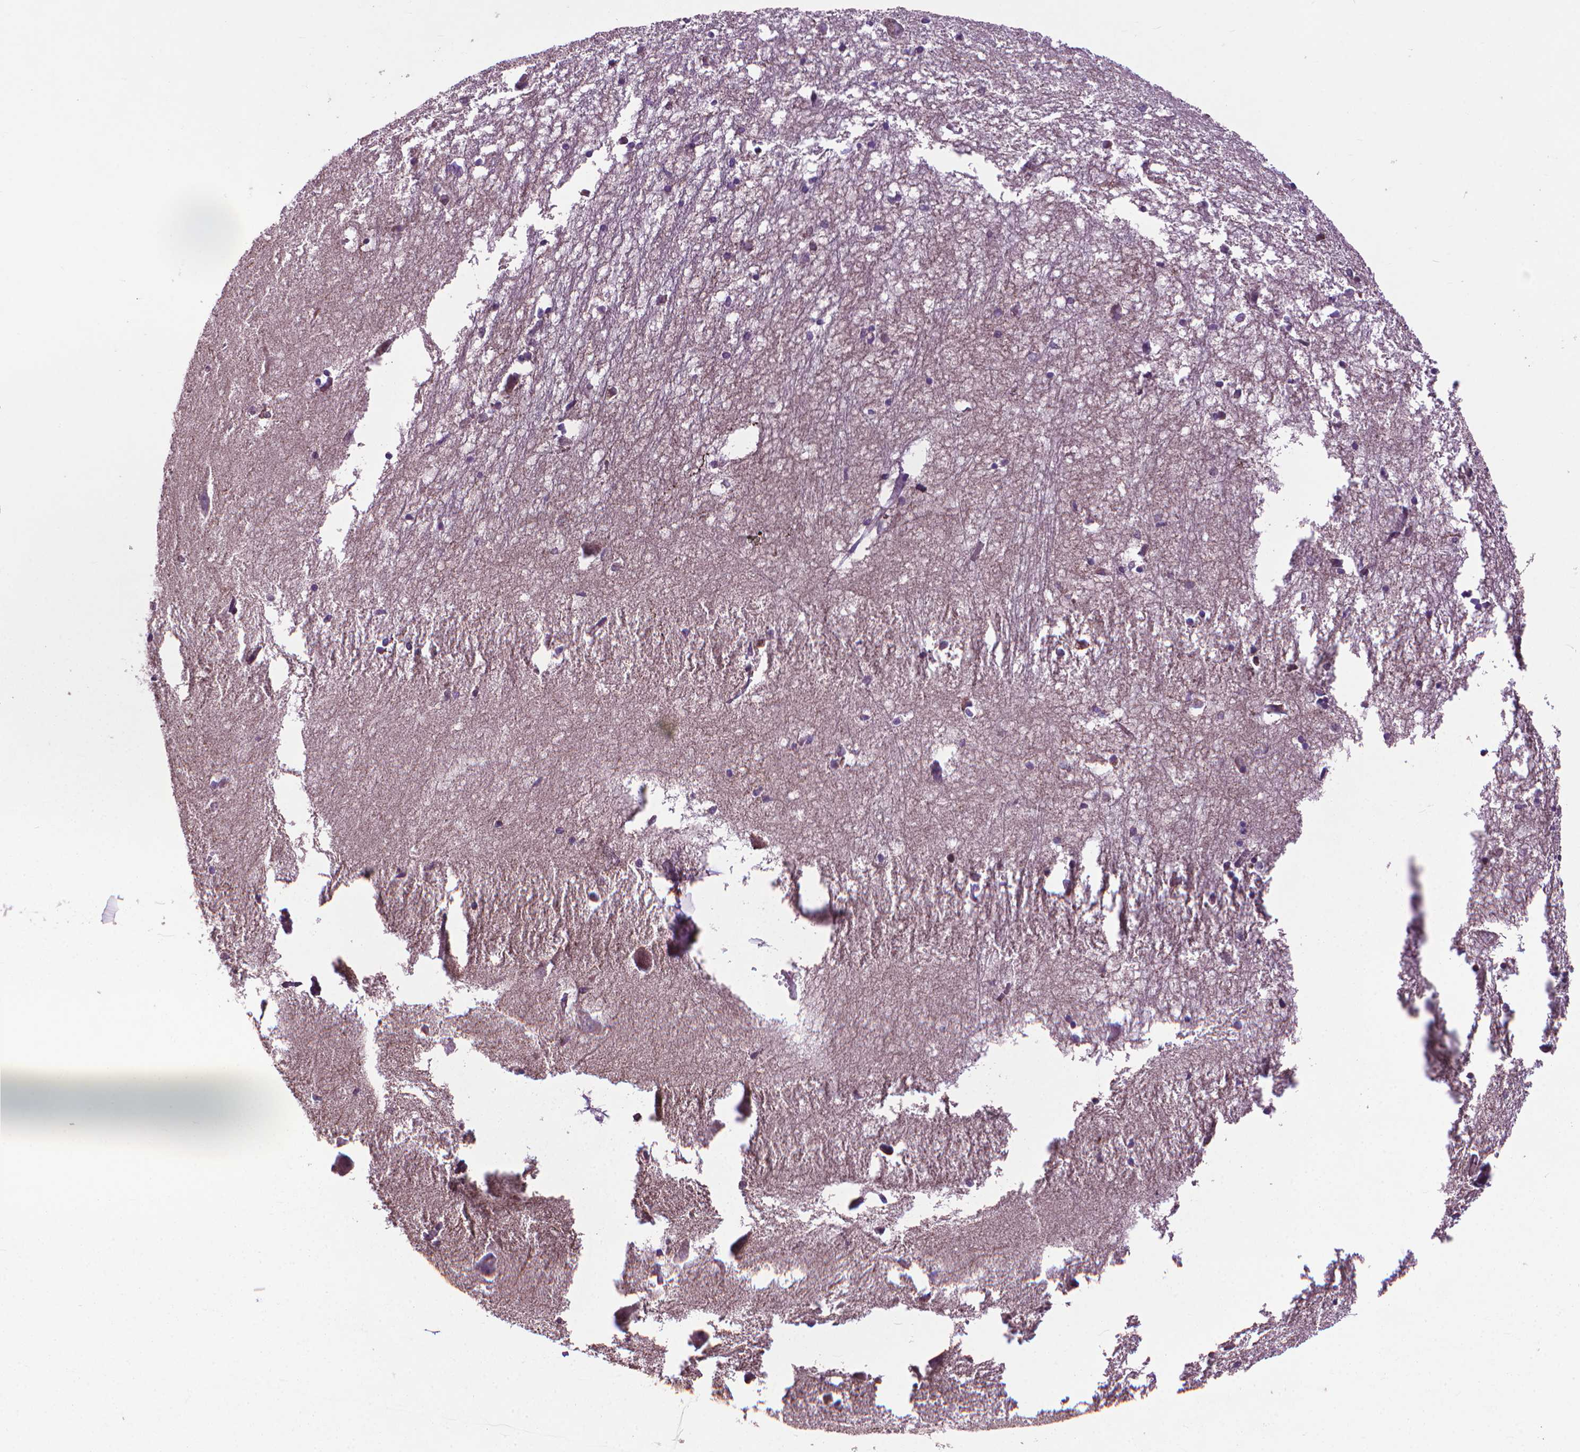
{"staining": {"intensity": "negative", "quantity": "none", "location": "none"}, "tissue": "hippocampus", "cell_type": "Glial cells", "image_type": "normal", "snomed": [{"axis": "morphology", "description": "Normal tissue, NOS"}, {"axis": "topography", "description": "Lateral ventricle wall"}, {"axis": "topography", "description": "Hippocampus"}], "caption": "This is an immunohistochemistry (IHC) histopathology image of benign human hippocampus. There is no staining in glial cells.", "gene": "MYH14", "patient": {"sex": "female", "age": 63}}